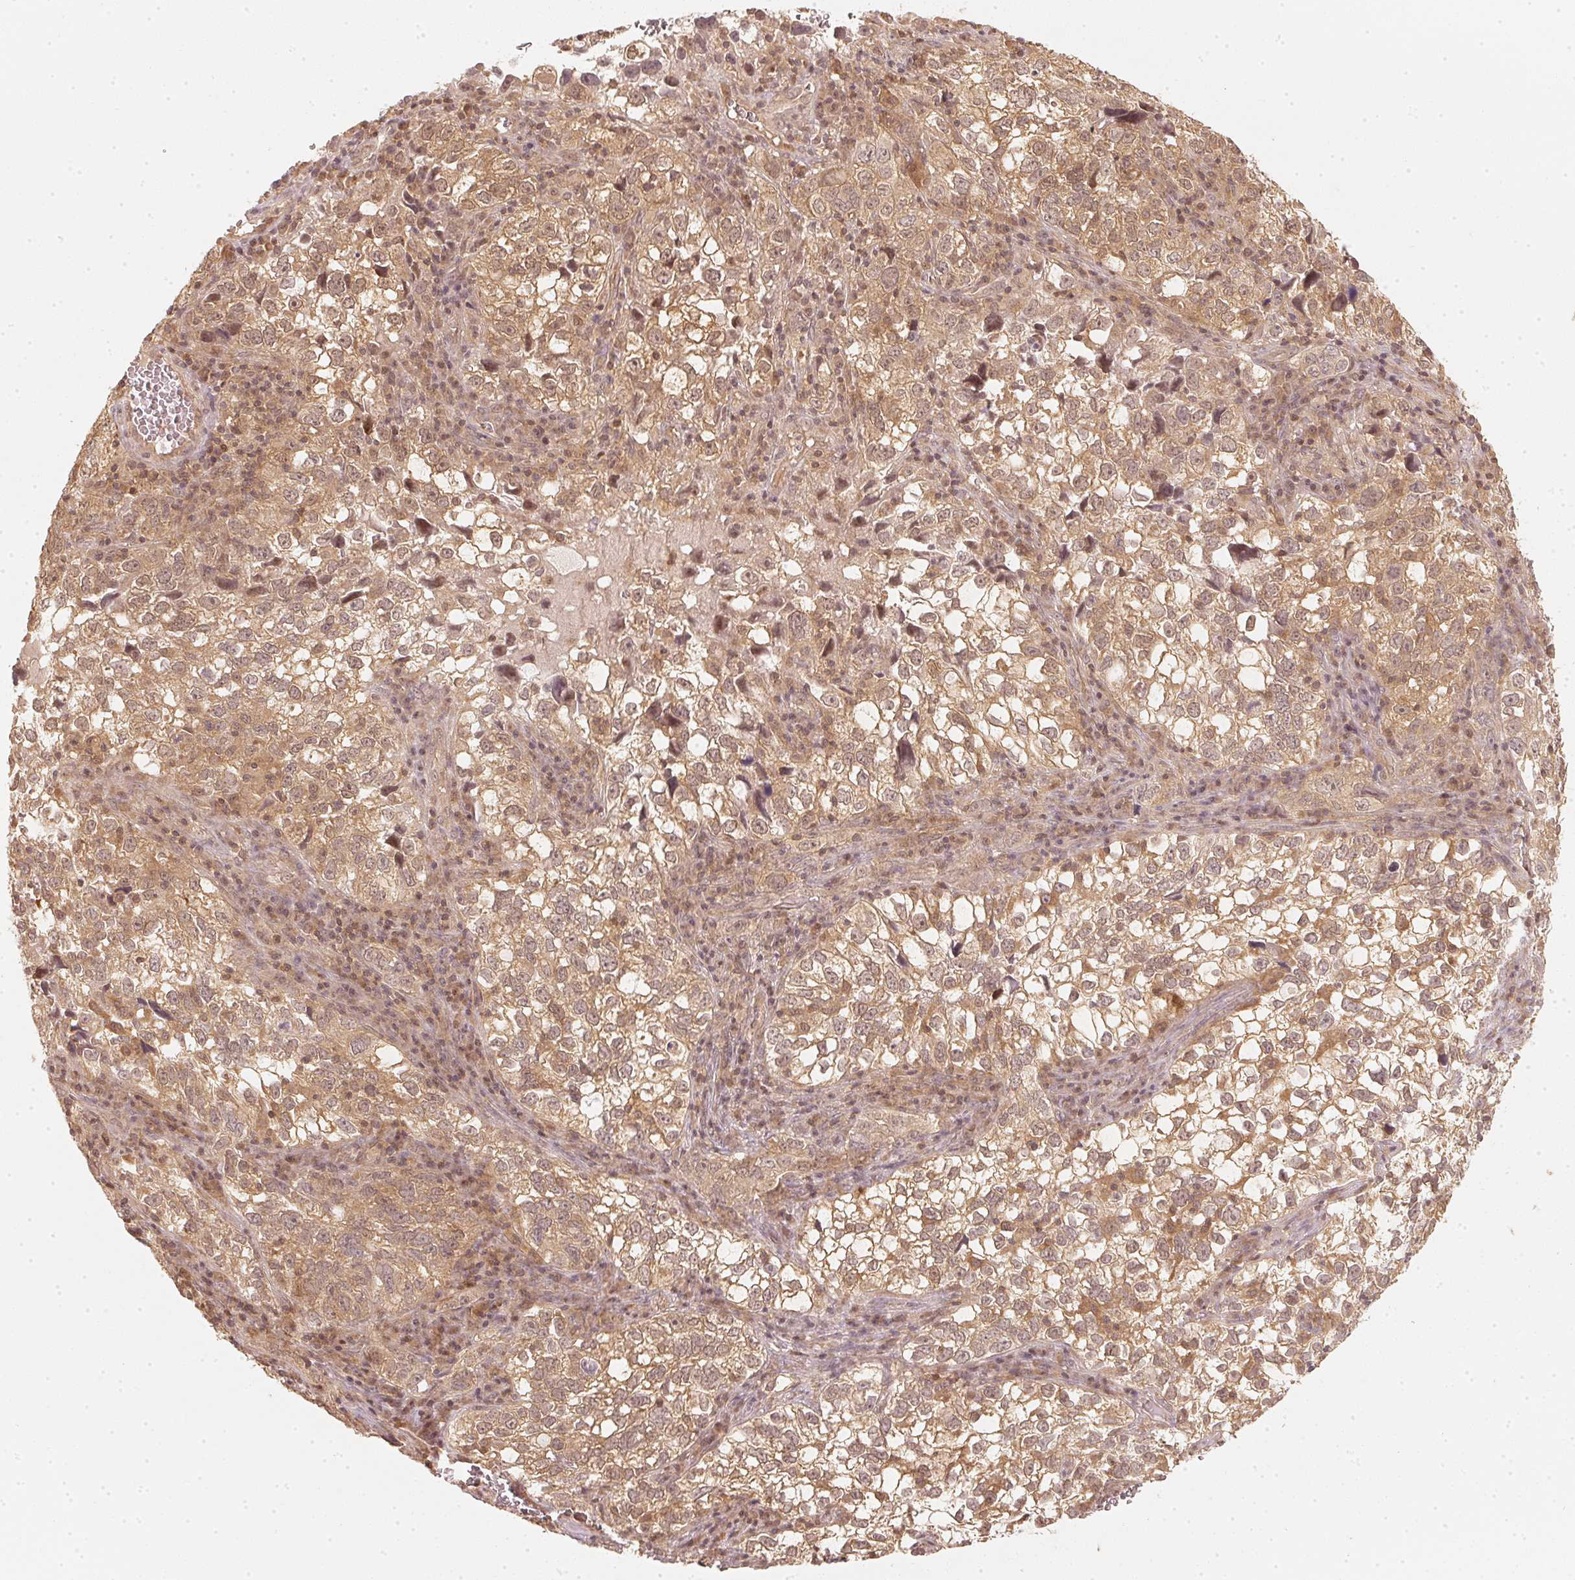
{"staining": {"intensity": "moderate", "quantity": ">75%", "location": "cytoplasmic/membranous,nuclear"}, "tissue": "cervical cancer", "cell_type": "Tumor cells", "image_type": "cancer", "snomed": [{"axis": "morphology", "description": "Squamous cell carcinoma, NOS"}, {"axis": "topography", "description": "Cervix"}], "caption": "High-magnification brightfield microscopy of cervical cancer stained with DAB (3,3'-diaminobenzidine) (brown) and counterstained with hematoxylin (blue). tumor cells exhibit moderate cytoplasmic/membranous and nuclear positivity is identified in approximately>75% of cells.", "gene": "UBE2L3", "patient": {"sex": "female", "age": 55}}